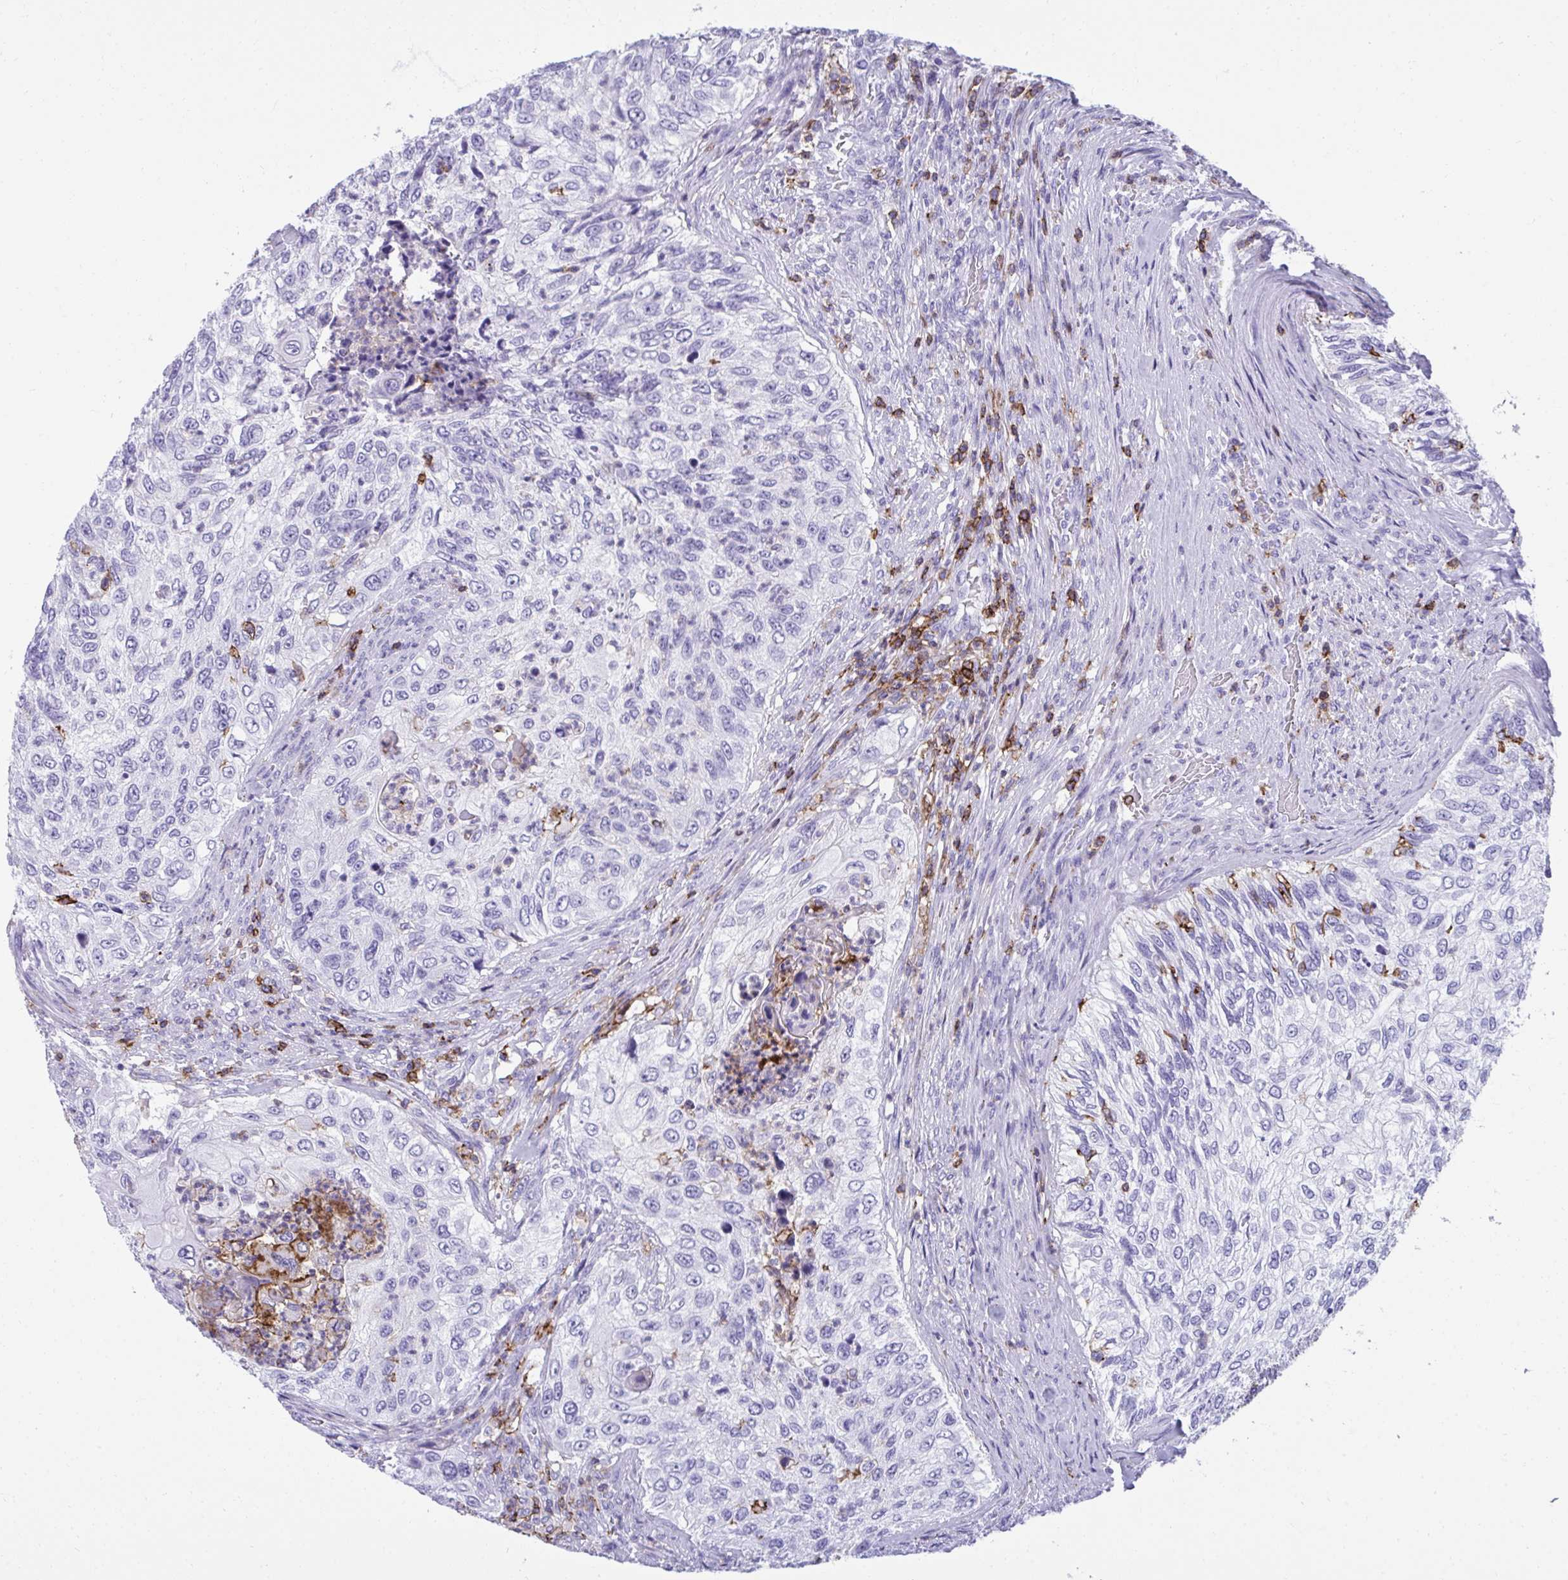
{"staining": {"intensity": "negative", "quantity": "none", "location": "none"}, "tissue": "urothelial cancer", "cell_type": "Tumor cells", "image_type": "cancer", "snomed": [{"axis": "morphology", "description": "Urothelial carcinoma, High grade"}, {"axis": "topography", "description": "Urinary bladder"}], "caption": "Tumor cells show no significant positivity in urothelial carcinoma (high-grade). Brightfield microscopy of immunohistochemistry stained with DAB (brown) and hematoxylin (blue), captured at high magnification.", "gene": "SPN", "patient": {"sex": "female", "age": 60}}